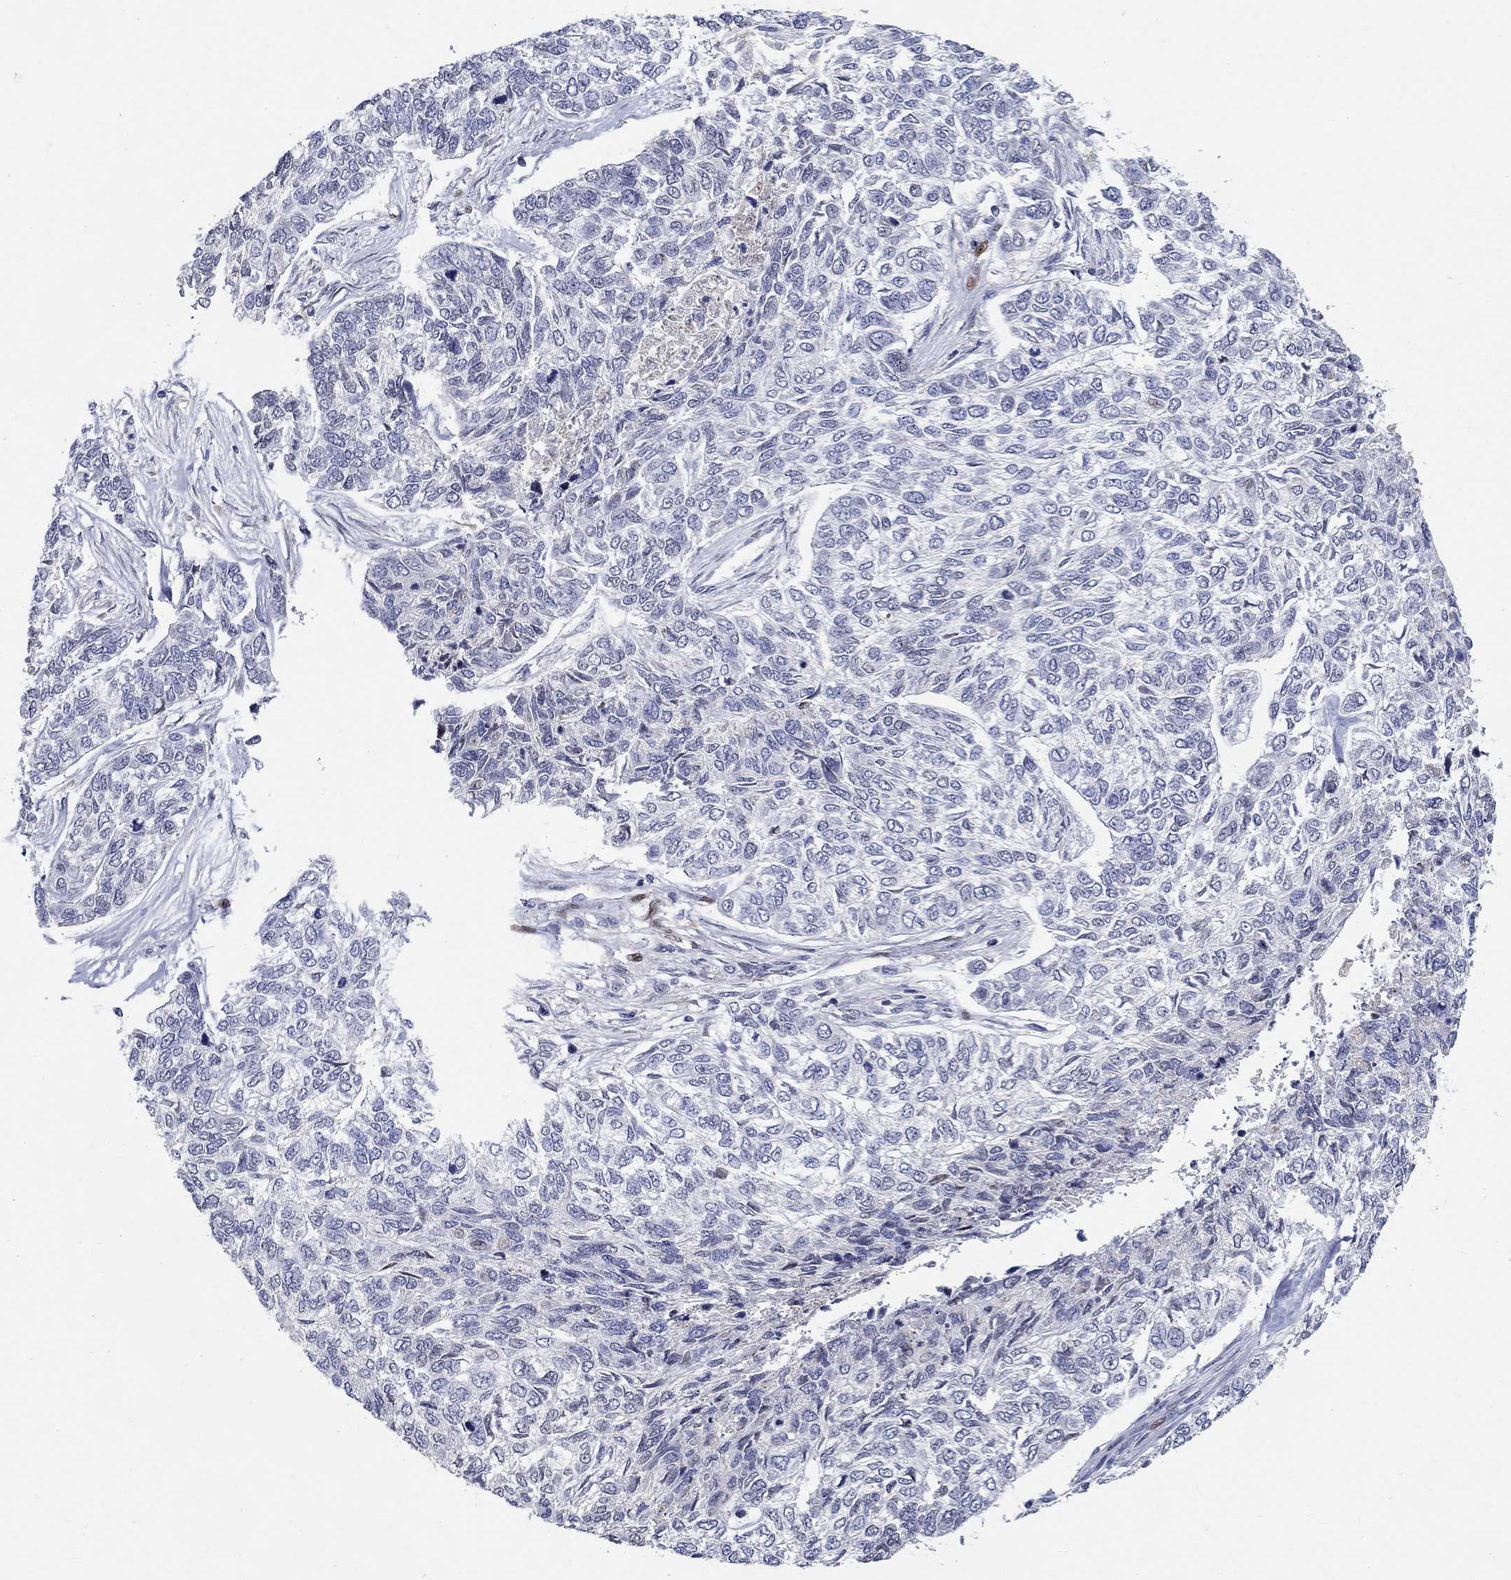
{"staining": {"intensity": "negative", "quantity": "none", "location": "none"}, "tissue": "skin cancer", "cell_type": "Tumor cells", "image_type": "cancer", "snomed": [{"axis": "morphology", "description": "Basal cell carcinoma"}, {"axis": "topography", "description": "Skin"}], "caption": "Tumor cells are negative for protein expression in human basal cell carcinoma (skin).", "gene": "RAPGEF5", "patient": {"sex": "female", "age": 65}}